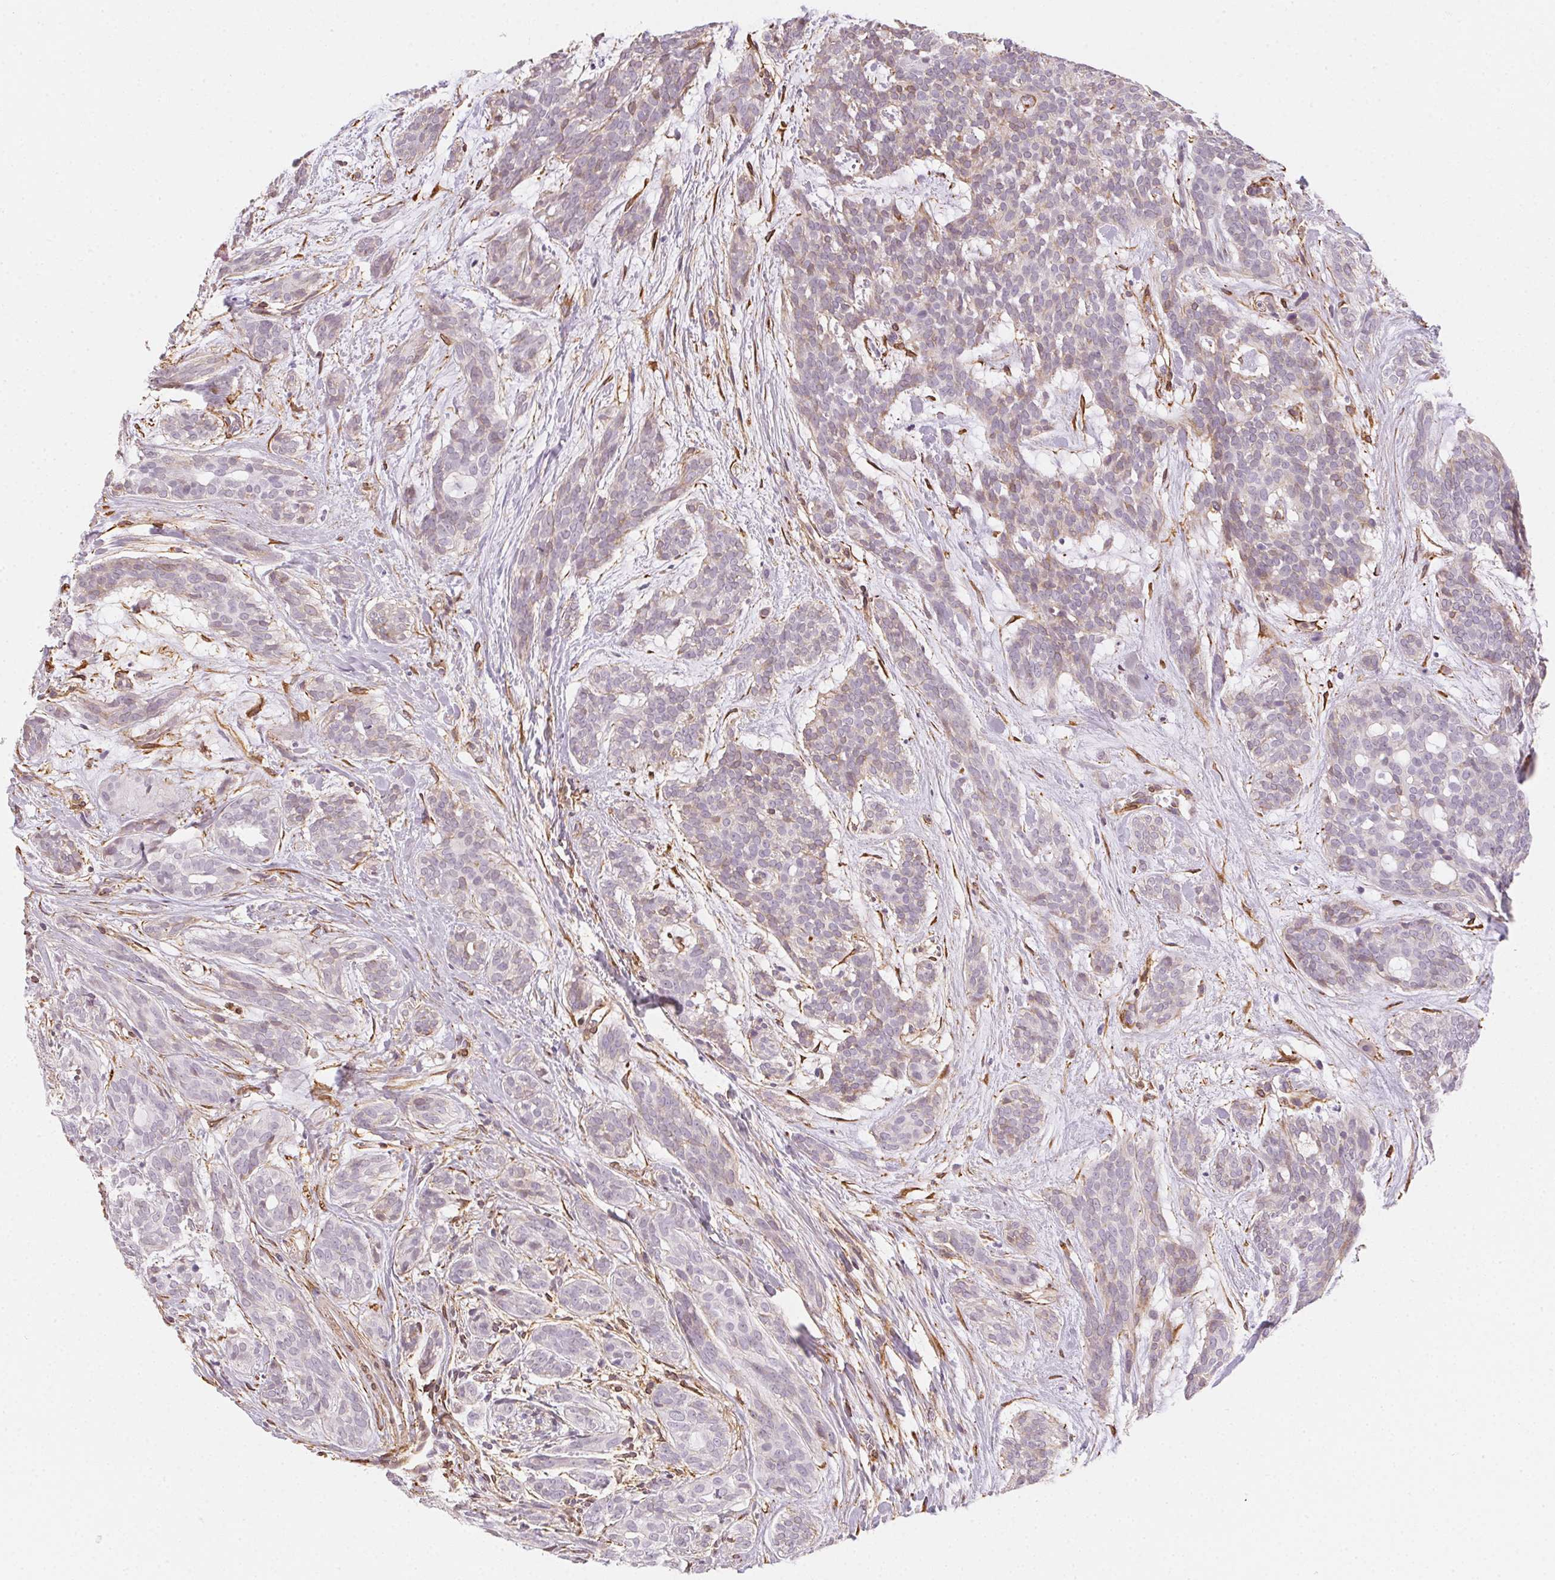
{"staining": {"intensity": "weak", "quantity": "<25%", "location": "nuclear"}, "tissue": "head and neck cancer", "cell_type": "Tumor cells", "image_type": "cancer", "snomed": [{"axis": "morphology", "description": "Adenocarcinoma, NOS"}, {"axis": "topography", "description": "Head-Neck"}], "caption": "This image is of adenocarcinoma (head and neck) stained with immunohistochemistry to label a protein in brown with the nuclei are counter-stained blue. There is no positivity in tumor cells. The staining was performed using DAB (3,3'-diaminobenzidine) to visualize the protein expression in brown, while the nuclei were stained in blue with hematoxylin (Magnification: 20x).", "gene": "RSBN1", "patient": {"sex": "male", "age": 66}}